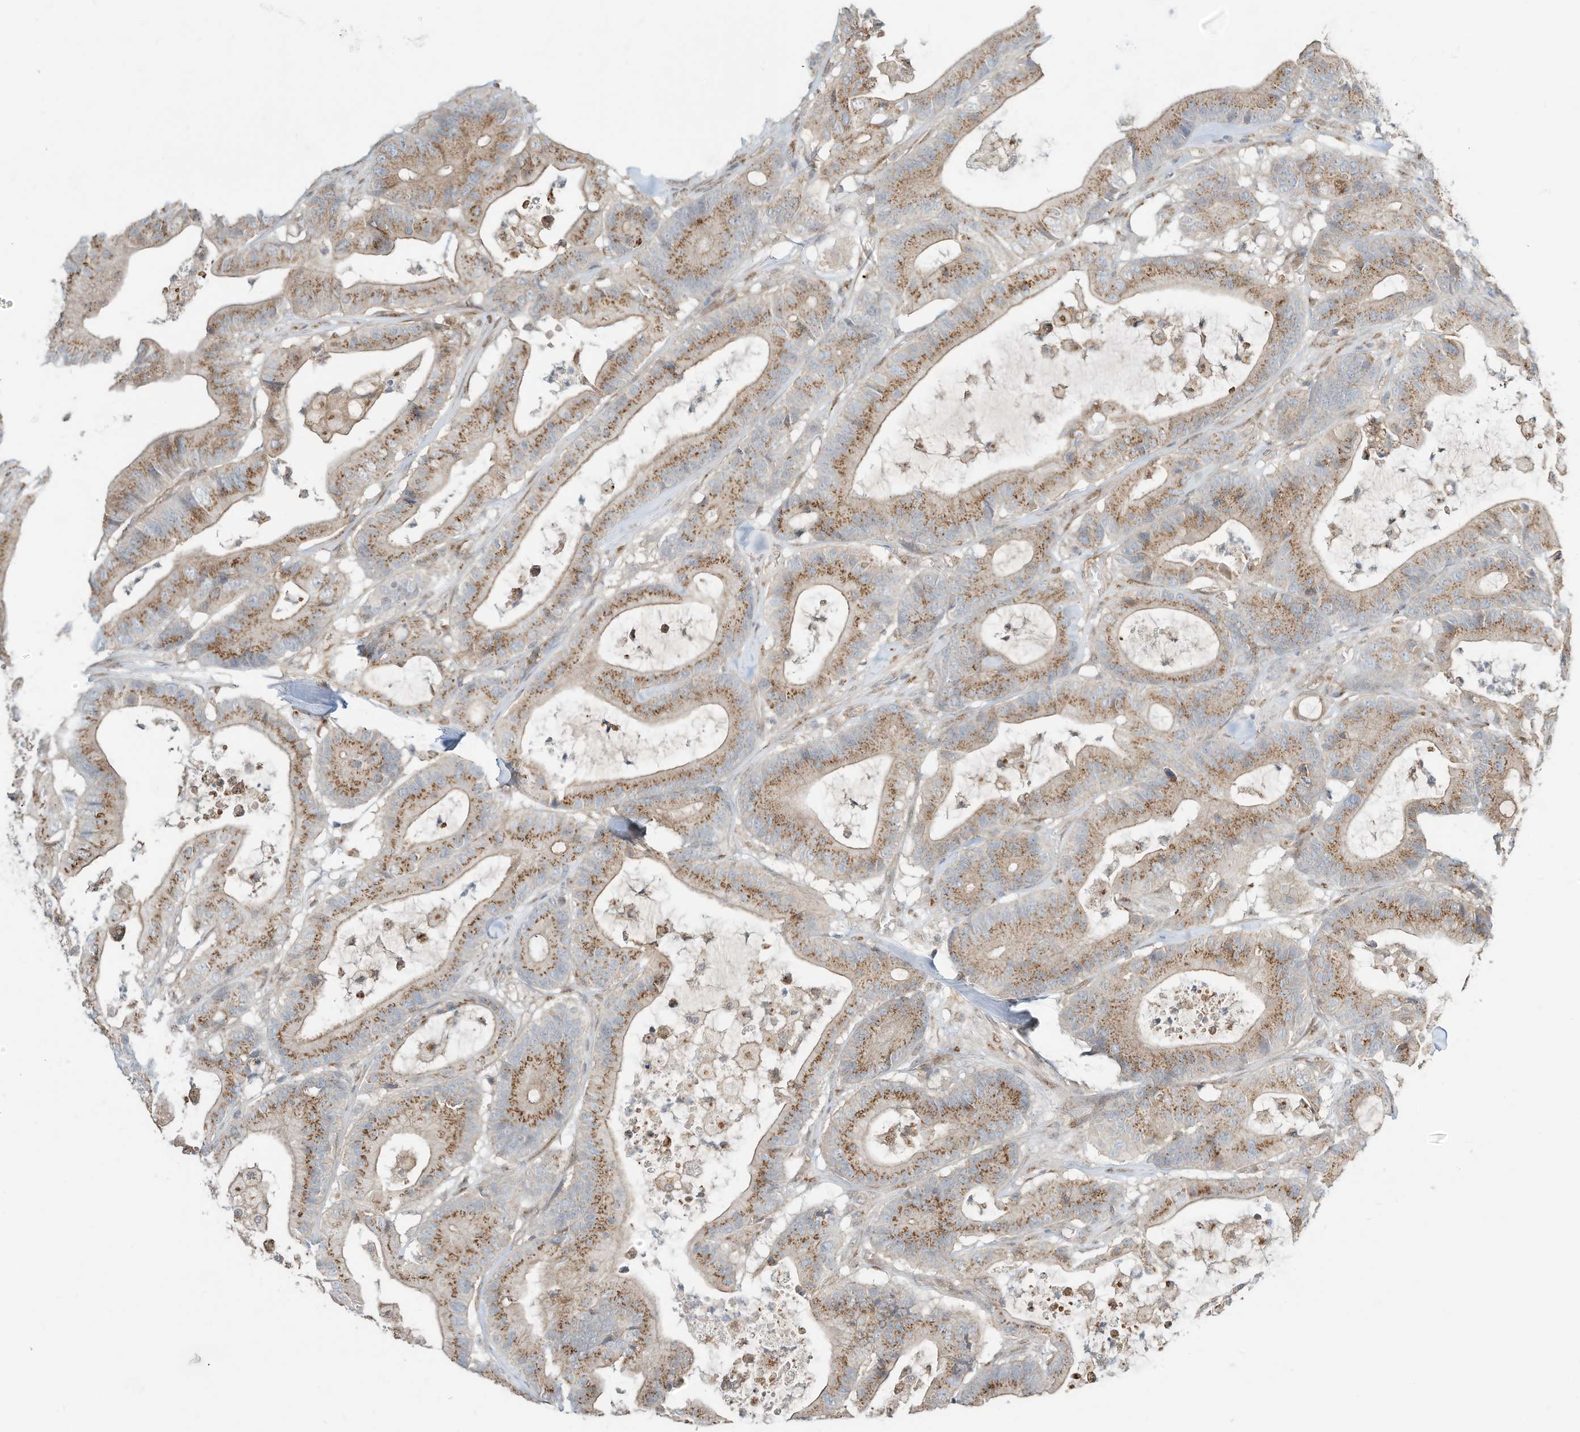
{"staining": {"intensity": "moderate", "quantity": ">75%", "location": "cytoplasmic/membranous"}, "tissue": "colorectal cancer", "cell_type": "Tumor cells", "image_type": "cancer", "snomed": [{"axis": "morphology", "description": "Adenocarcinoma, NOS"}, {"axis": "topography", "description": "Colon"}], "caption": "A histopathology image of human colorectal cancer stained for a protein exhibits moderate cytoplasmic/membranous brown staining in tumor cells. (Brightfield microscopy of DAB IHC at high magnification).", "gene": "CUX1", "patient": {"sex": "female", "age": 84}}